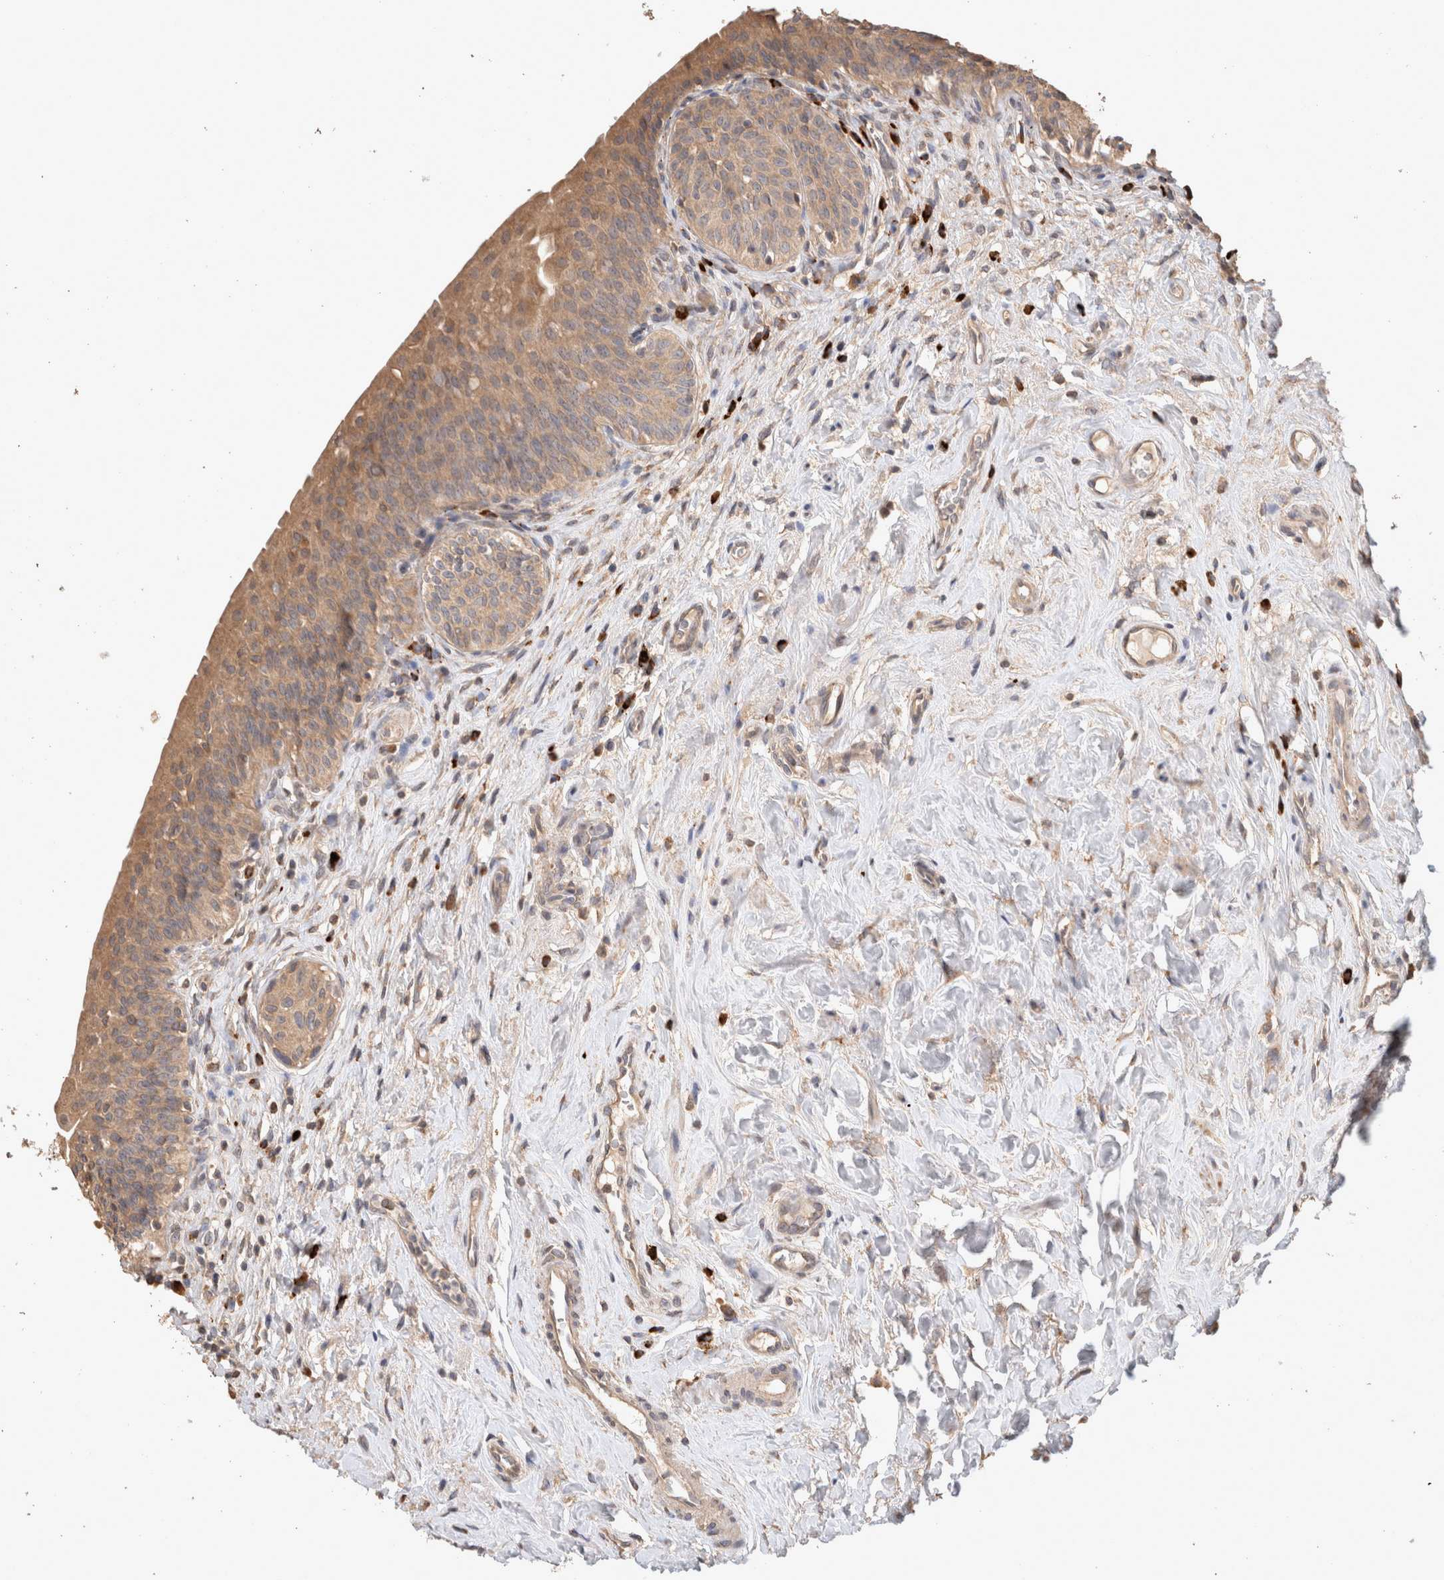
{"staining": {"intensity": "moderate", "quantity": ">75%", "location": "cytoplasmic/membranous"}, "tissue": "urinary bladder", "cell_type": "Urothelial cells", "image_type": "normal", "snomed": [{"axis": "morphology", "description": "Normal tissue, NOS"}, {"axis": "topography", "description": "Urinary bladder"}], "caption": "Immunohistochemical staining of normal human urinary bladder demonstrates medium levels of moderate cytoplasmic/membranous positivity in about >75% of urothelial cells.", "gene": "HROB", "patient": {"sex": "male", "age": 83}}